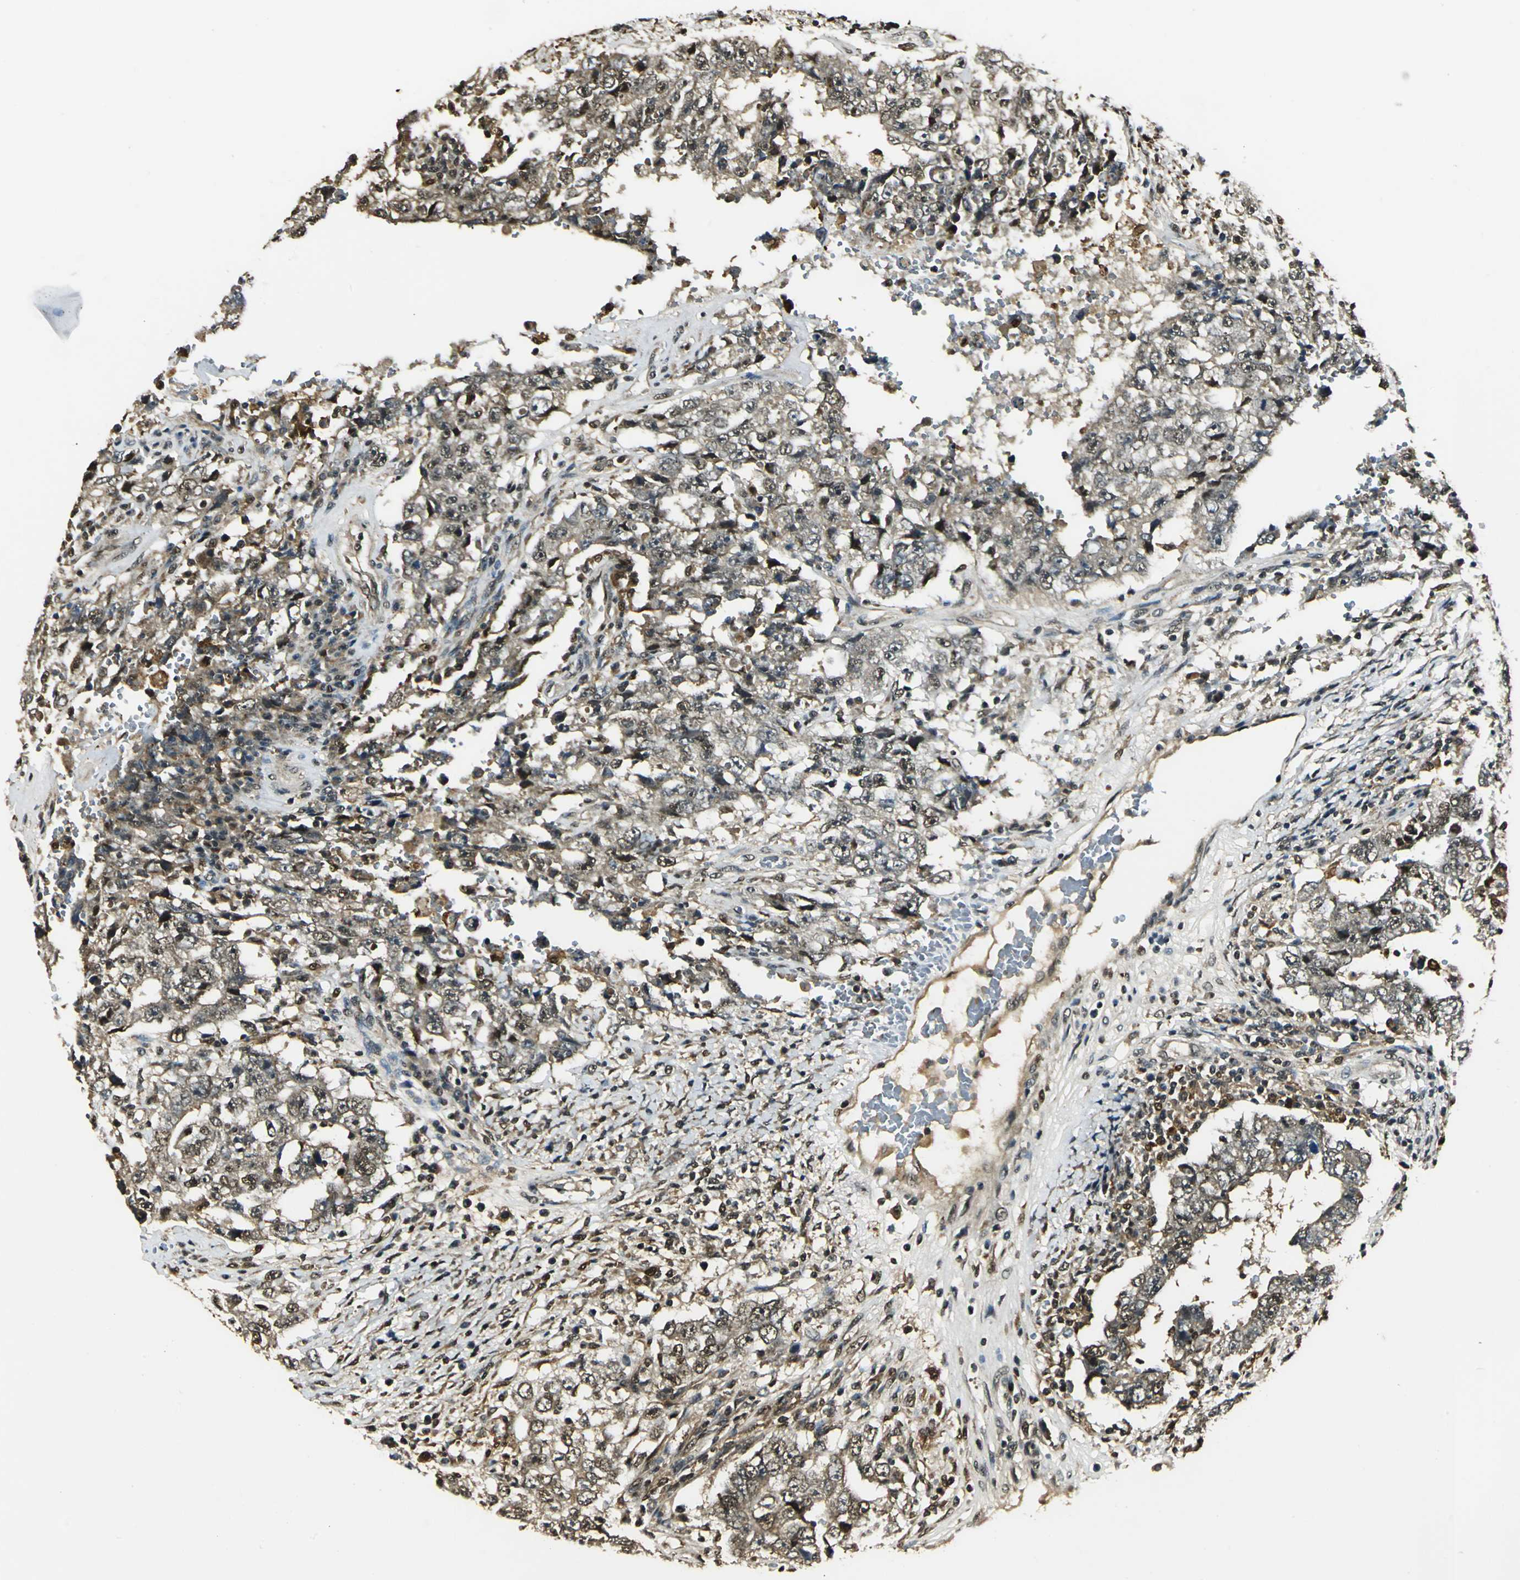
{"staining": {"intensity": "weak", "quantity": ">75%", "location": "cytoplasmic/membranous,nuclear"}, "tissue": "testis cancer", "cell_type": "Tumor cells", "image_type": "cancer", "snomed": [{"axis": "morphology", "description": "Carcinoma, Embryonal, NOS"}, {"axis": "topography", "description": "Testis"}], "caption": "The micrograph reveals immunohistochemical staining of embryonal carcinoma (testis). There is weak cytoplasmic/membranous and nuclear staining is present in approximately >75% of tumor cells.", "gene": "PPP1R13L", "patient": {"sex": "male", "age": 26}}